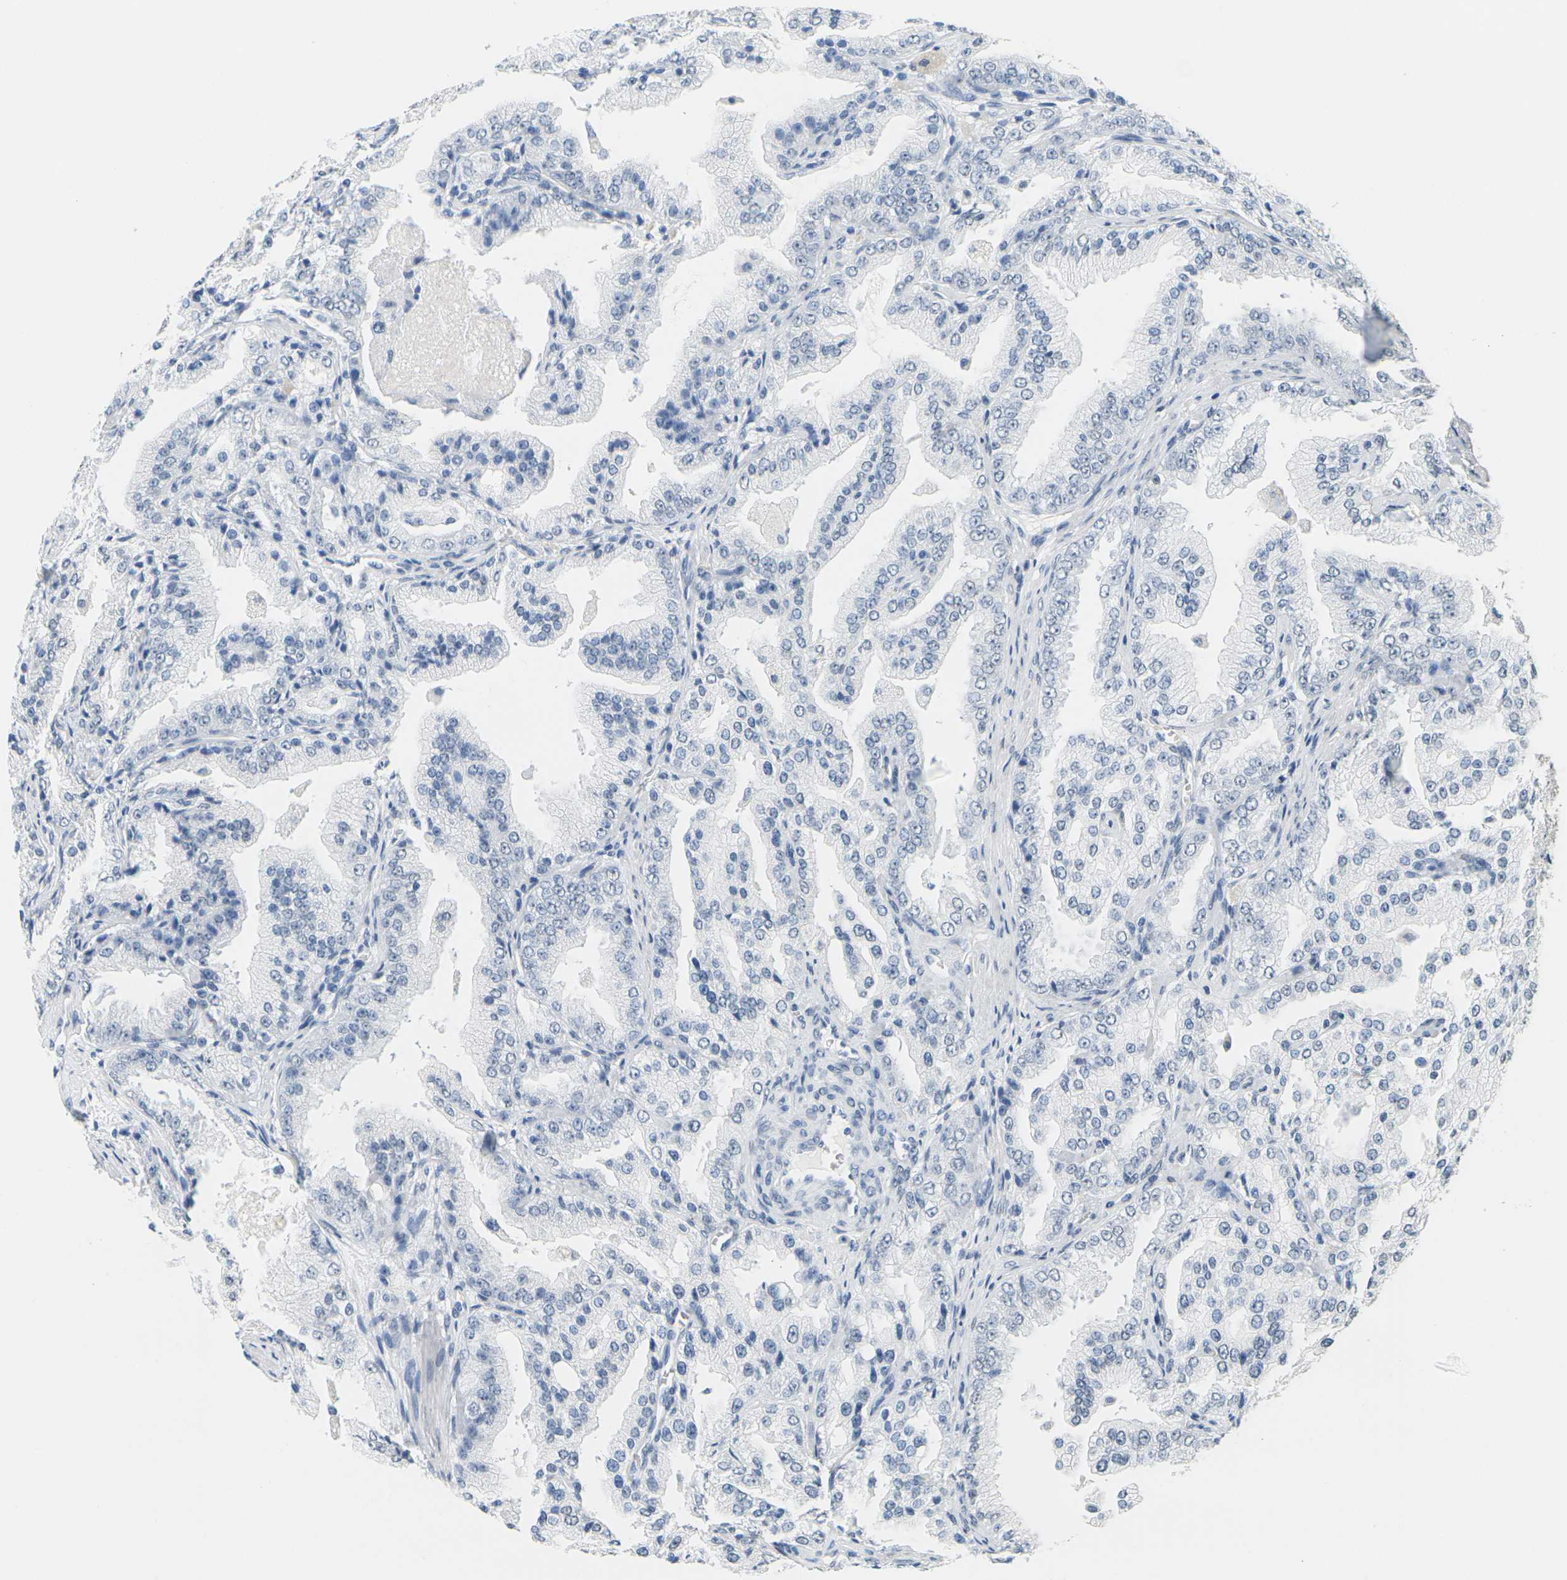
{"staining": {"intensity": "negative", "quantity": "none", "location": "none"}, "tissue": "prostate cancer", "cell_type": "Tumor cells", "image_type": "cancer", "snomed": [{"axis": "morphology", "description": "Adenocarcinoma, High grade"}, {"axis": "topography", "description": "Prostate"}], "caption": "High power microscopy histopathology image of an IHC micrograph of high-grade adenocarcinoma (prostate), revealing no significant positivity in tumor cells. (Stains: DAB (3,3'-diaminobenzidine) immunohistochemistry with hematoxylin counter stain, Microscopy: brightfield microscopy at high magnification).", "gene": "CTAG1A", "patient": {"sex": "male", "age": 61}}